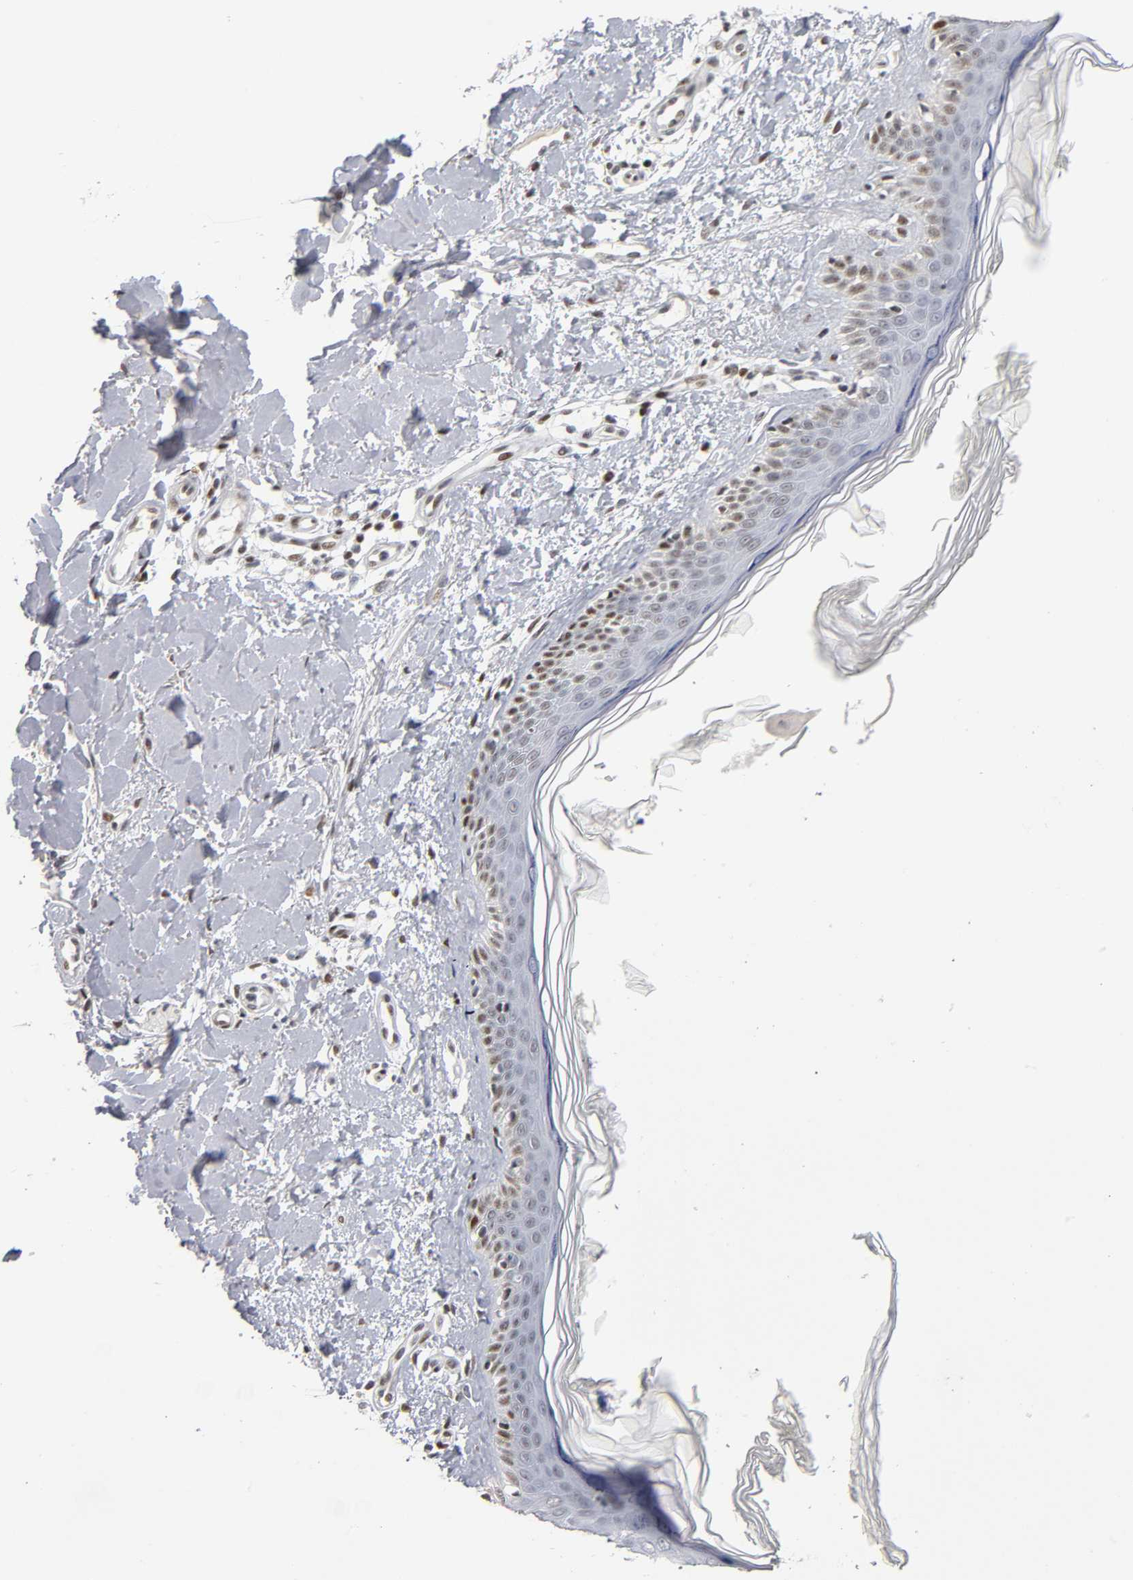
{"staining": {"intensity": "moderate", "quantity": ">75%", "location": "nuclear"}, "tissue": "skin", "cell_type": "Fibroblasts", "image_type": "normal", "snomed": [{"axis": "morphology", "description": "Normal tissue, NOS"}, {"axis": "topography", "description": "Skin"}], "caption": "An image showing moderate nuclear staining in about >75% of fibroblasts in benign skin, as visualized by brown immunohistochemical staining.", "gene": "SP3", "patient": {"sex": "female", "age": 56}}